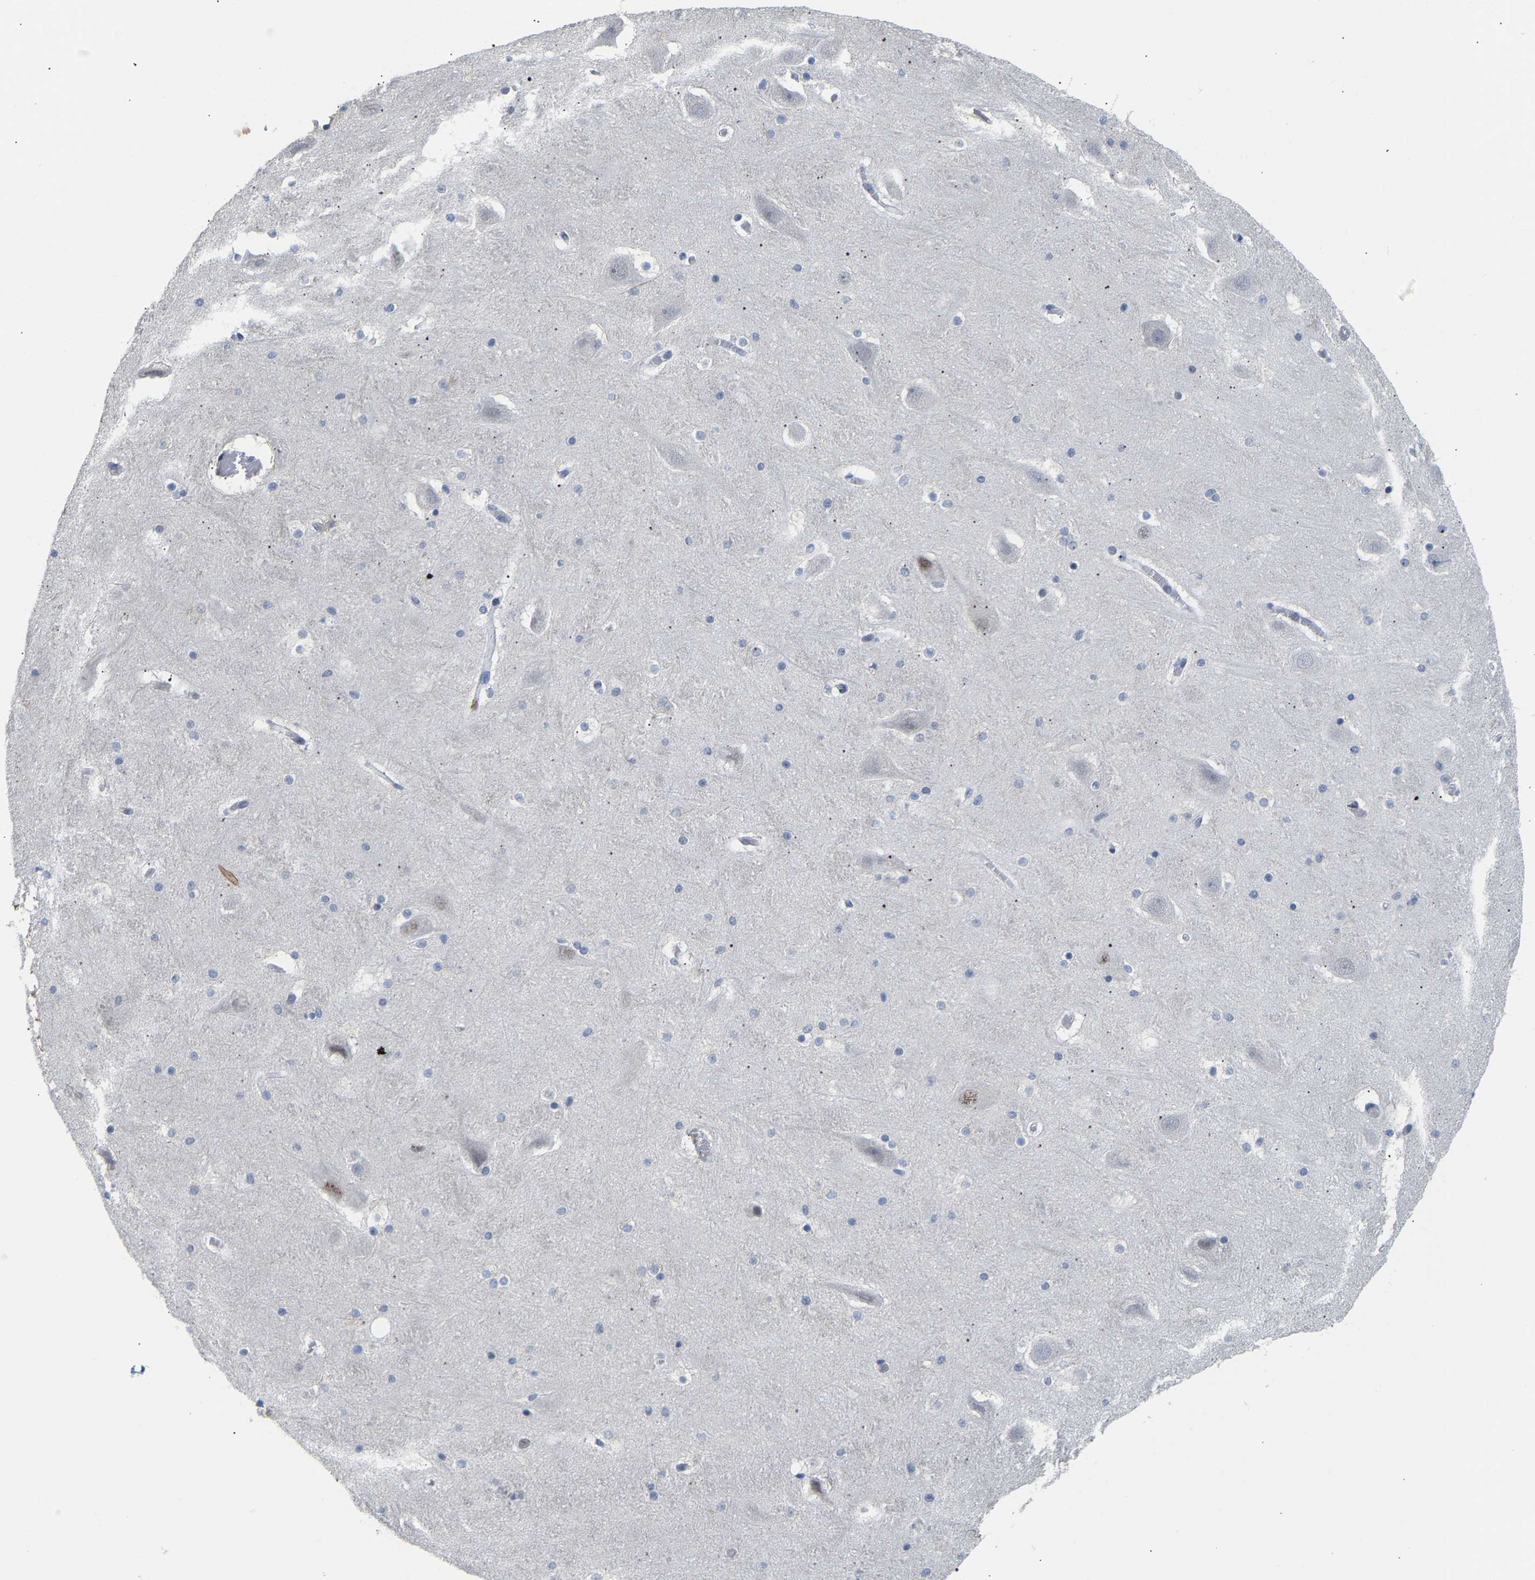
{"staining": {"intensity": "negative", "quantity": "none", "location": "none"}, "tissue": "hippocampus", "cell_type": "Glial cells", "image_type": "normal", "snomed": [{"axis": "morphology", "description": "Normal tissue, NOS"}, {"axis": "topography", "description": "Hippocampus"}], "caption": "The histopathology image exhibits no staining of glial cells in normal hippocampus. (DAB (3,3'-diaminobenzidine) immunohistochemistry (IHC) with hematoxylin counter stain).", "gene": "TDRD7", "patient": {"sex": "male", "age": 45}}